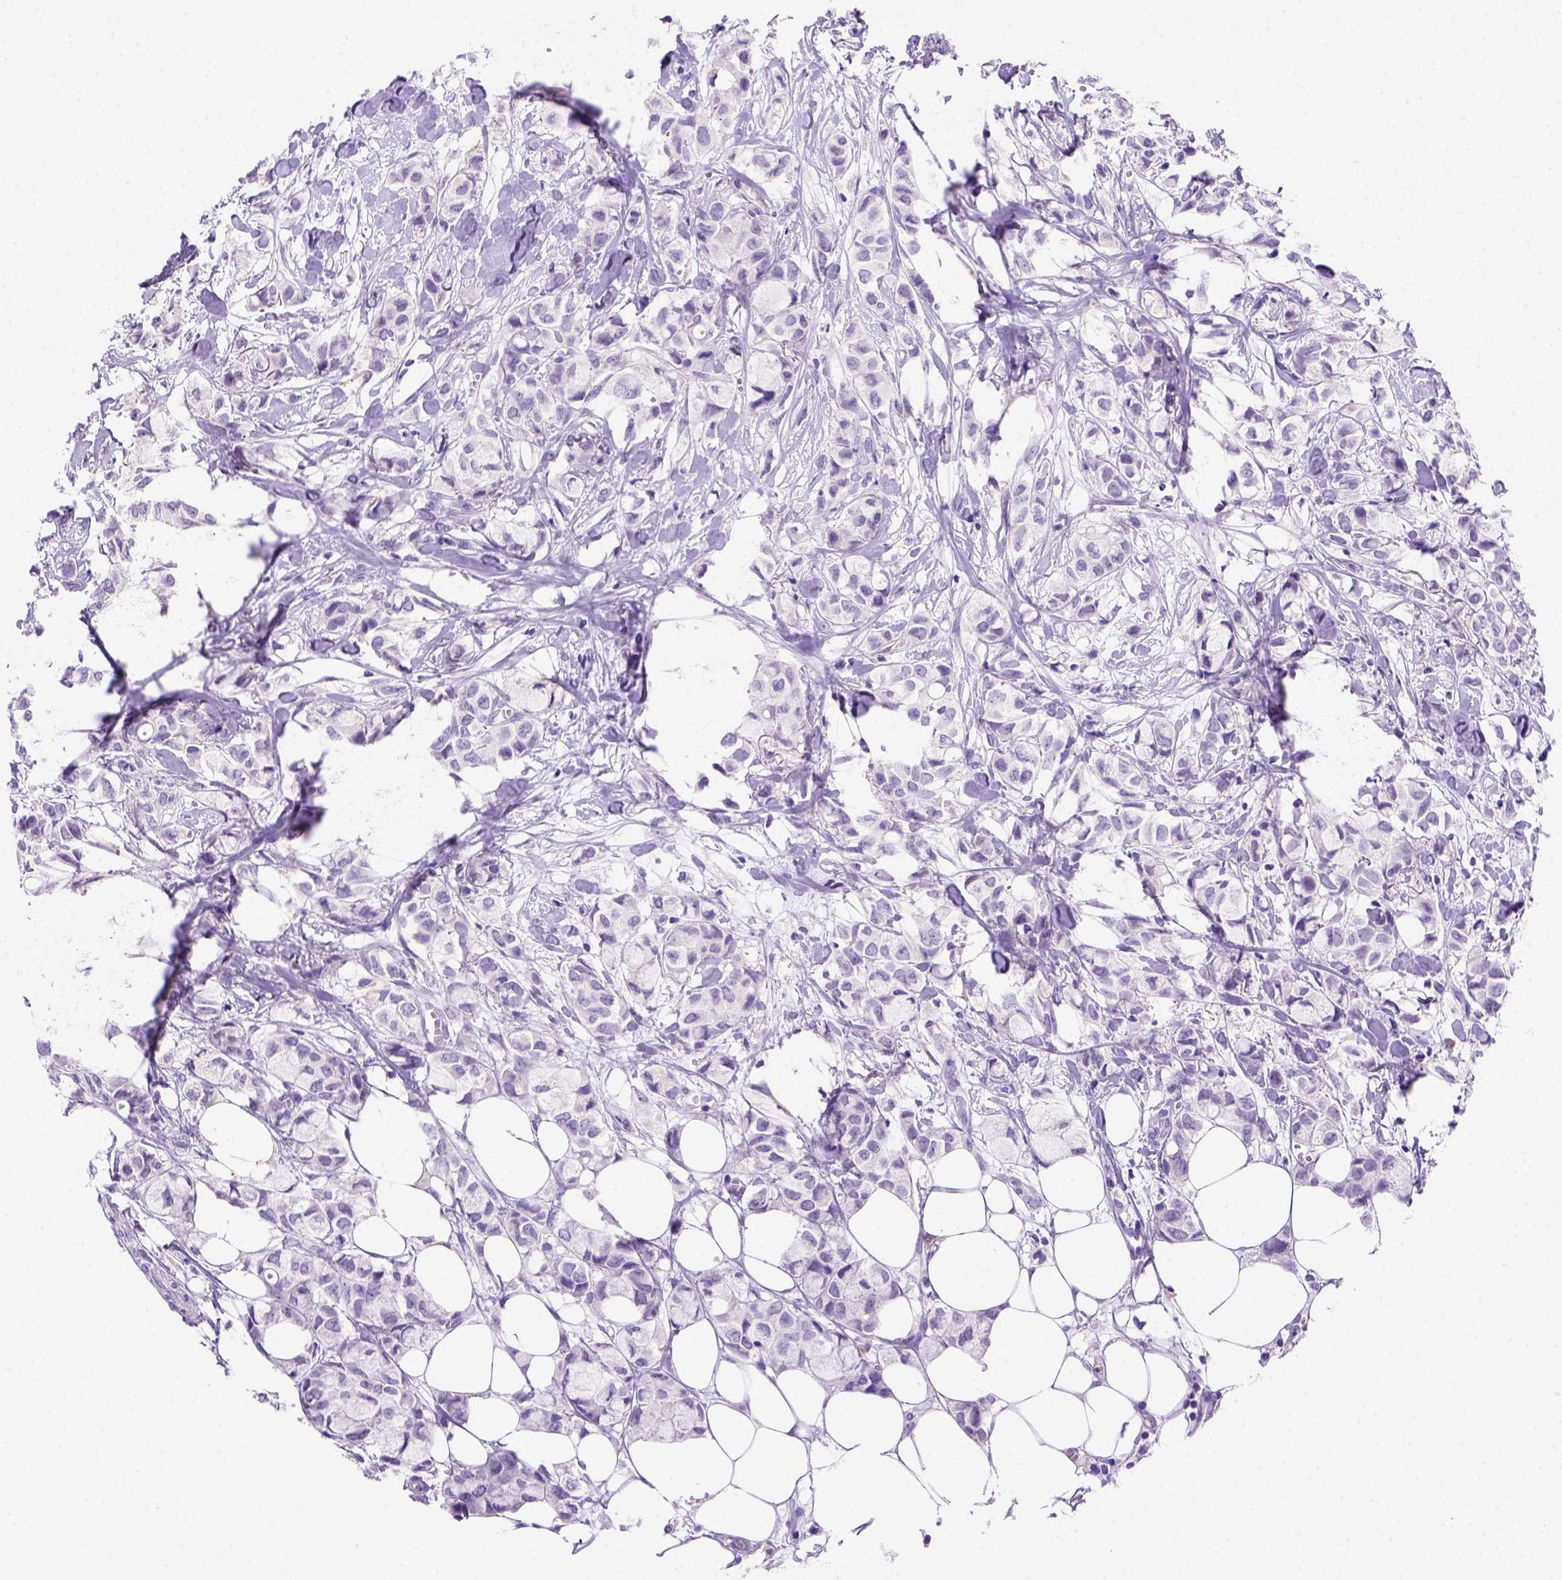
{"staining": {"intensity": "negative", "quantity": "none", "location": "none"}, "tissue": "breast cancer", "cell_type": "Tumor cells", "image_type": "cancer", "snomed": [{"axis": "morphology", "description": "Duct carcinoma"}, {"axis": "topography", "description": "Breast"}], "caption": "Protein analysis of breast cancer (invasive ductal carcinoma) displays no significant expression in tumor cells. The staining is performed using DAB (3,3'-diaminobenzidine) brown chromogen with nuclei counter-stained in using hematoxylin.", "gene": "FAM81B", "patient": {"sex": "female", "age": 85}}